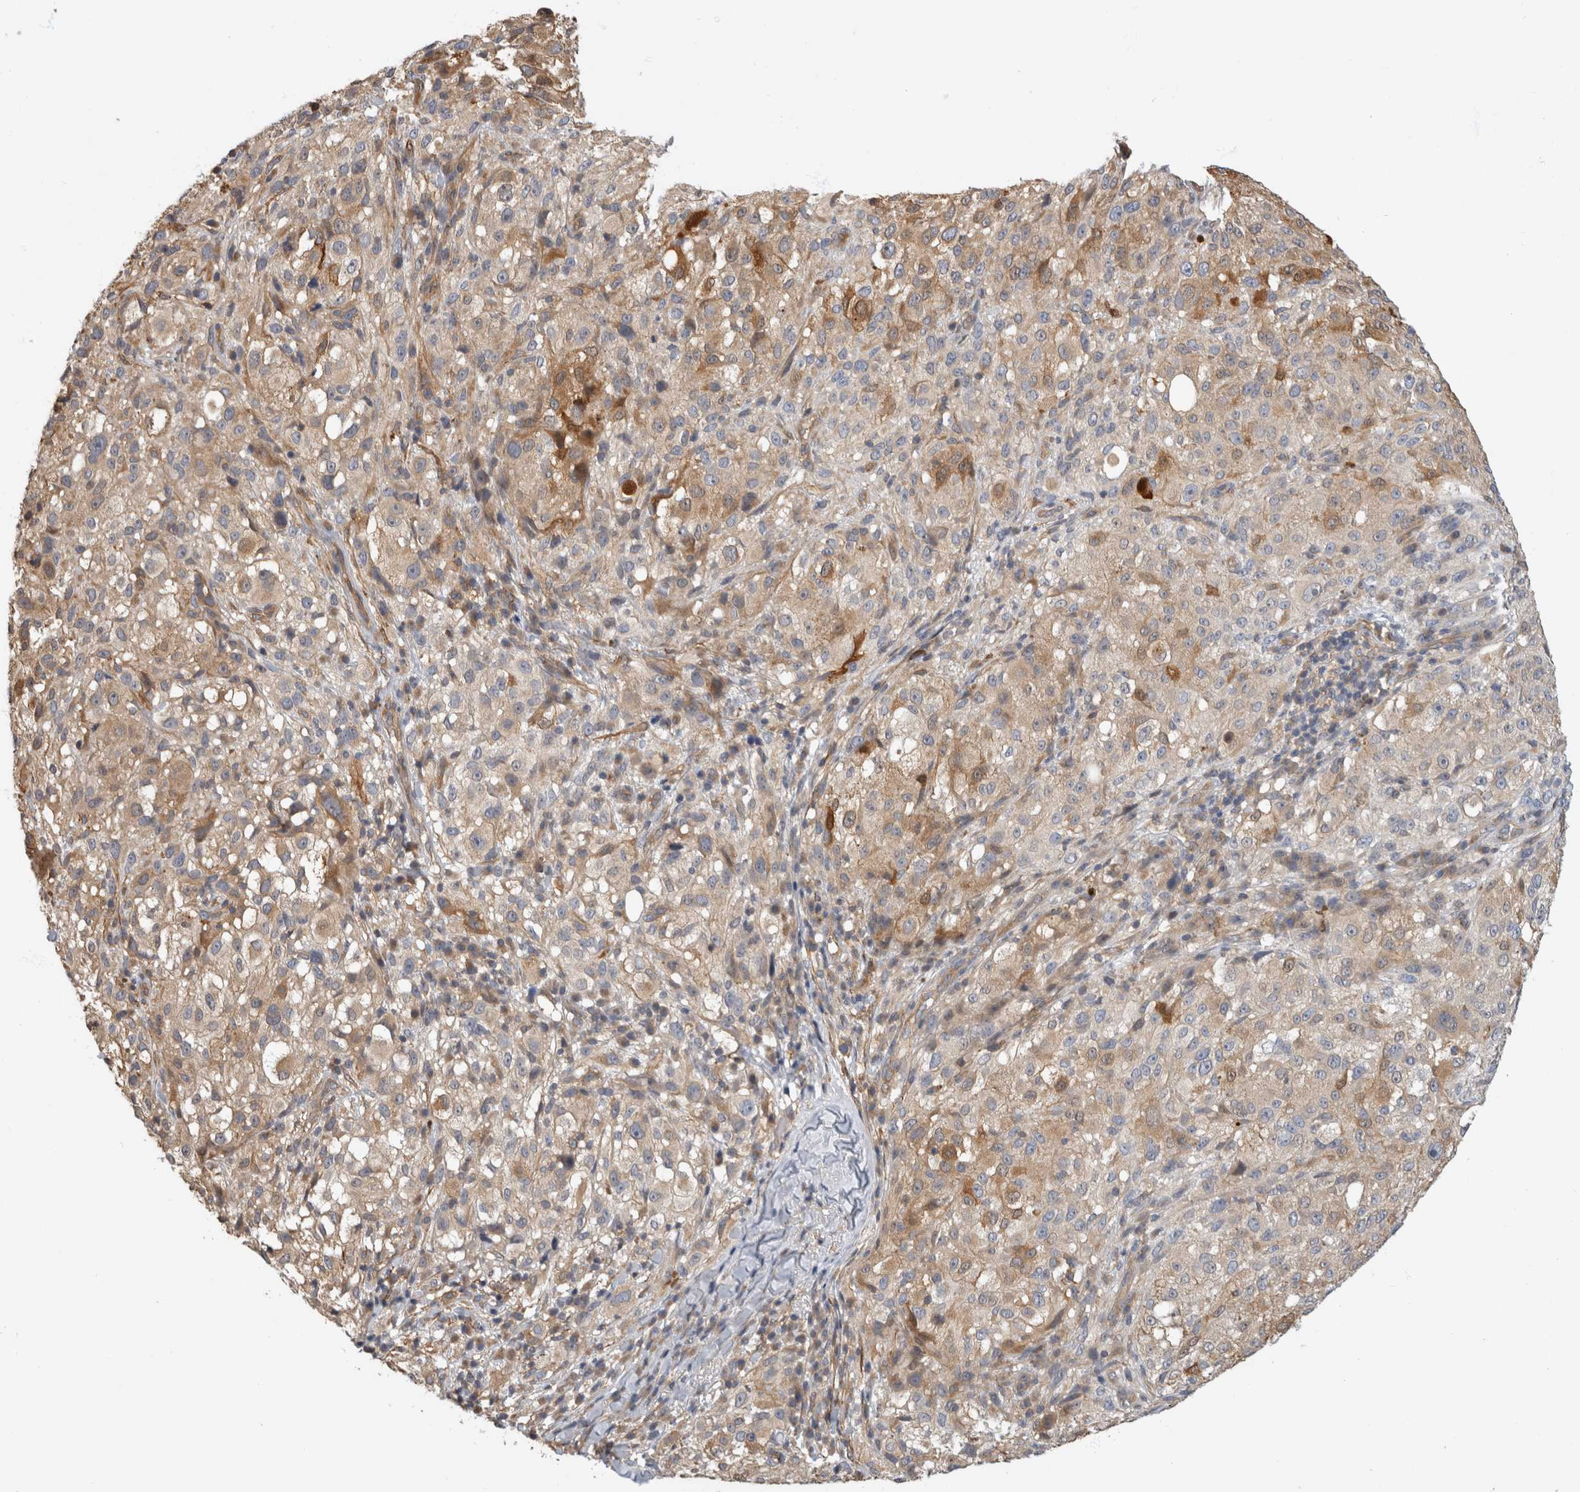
{"staining": {"intensity": "moderate", "quantity": "<25%", "location": "cytoplasmic/membranous"}, "tissue": "melanoma", "cell_type": "Tumor cells", "image_type": "cancer", "snomed": [{"axis": "morphology", "description": "Necrosis, NOS"}, {"axis": "morphology", "description": "Malignant melanoma, NOS"}, {"axis": "topography", "description": "Skin"}], "caption": "The image exhibits immunohistochemical staining of malignant melanoma. There is moderate cytoplasmic/membranous staining is identified in approximately <25% of tumor cells. Ihc stains the protein of interest in brown and the nuclei are stained blue.", "gene": "PGM1", "patient": {"sex": "female", "age": 87}}